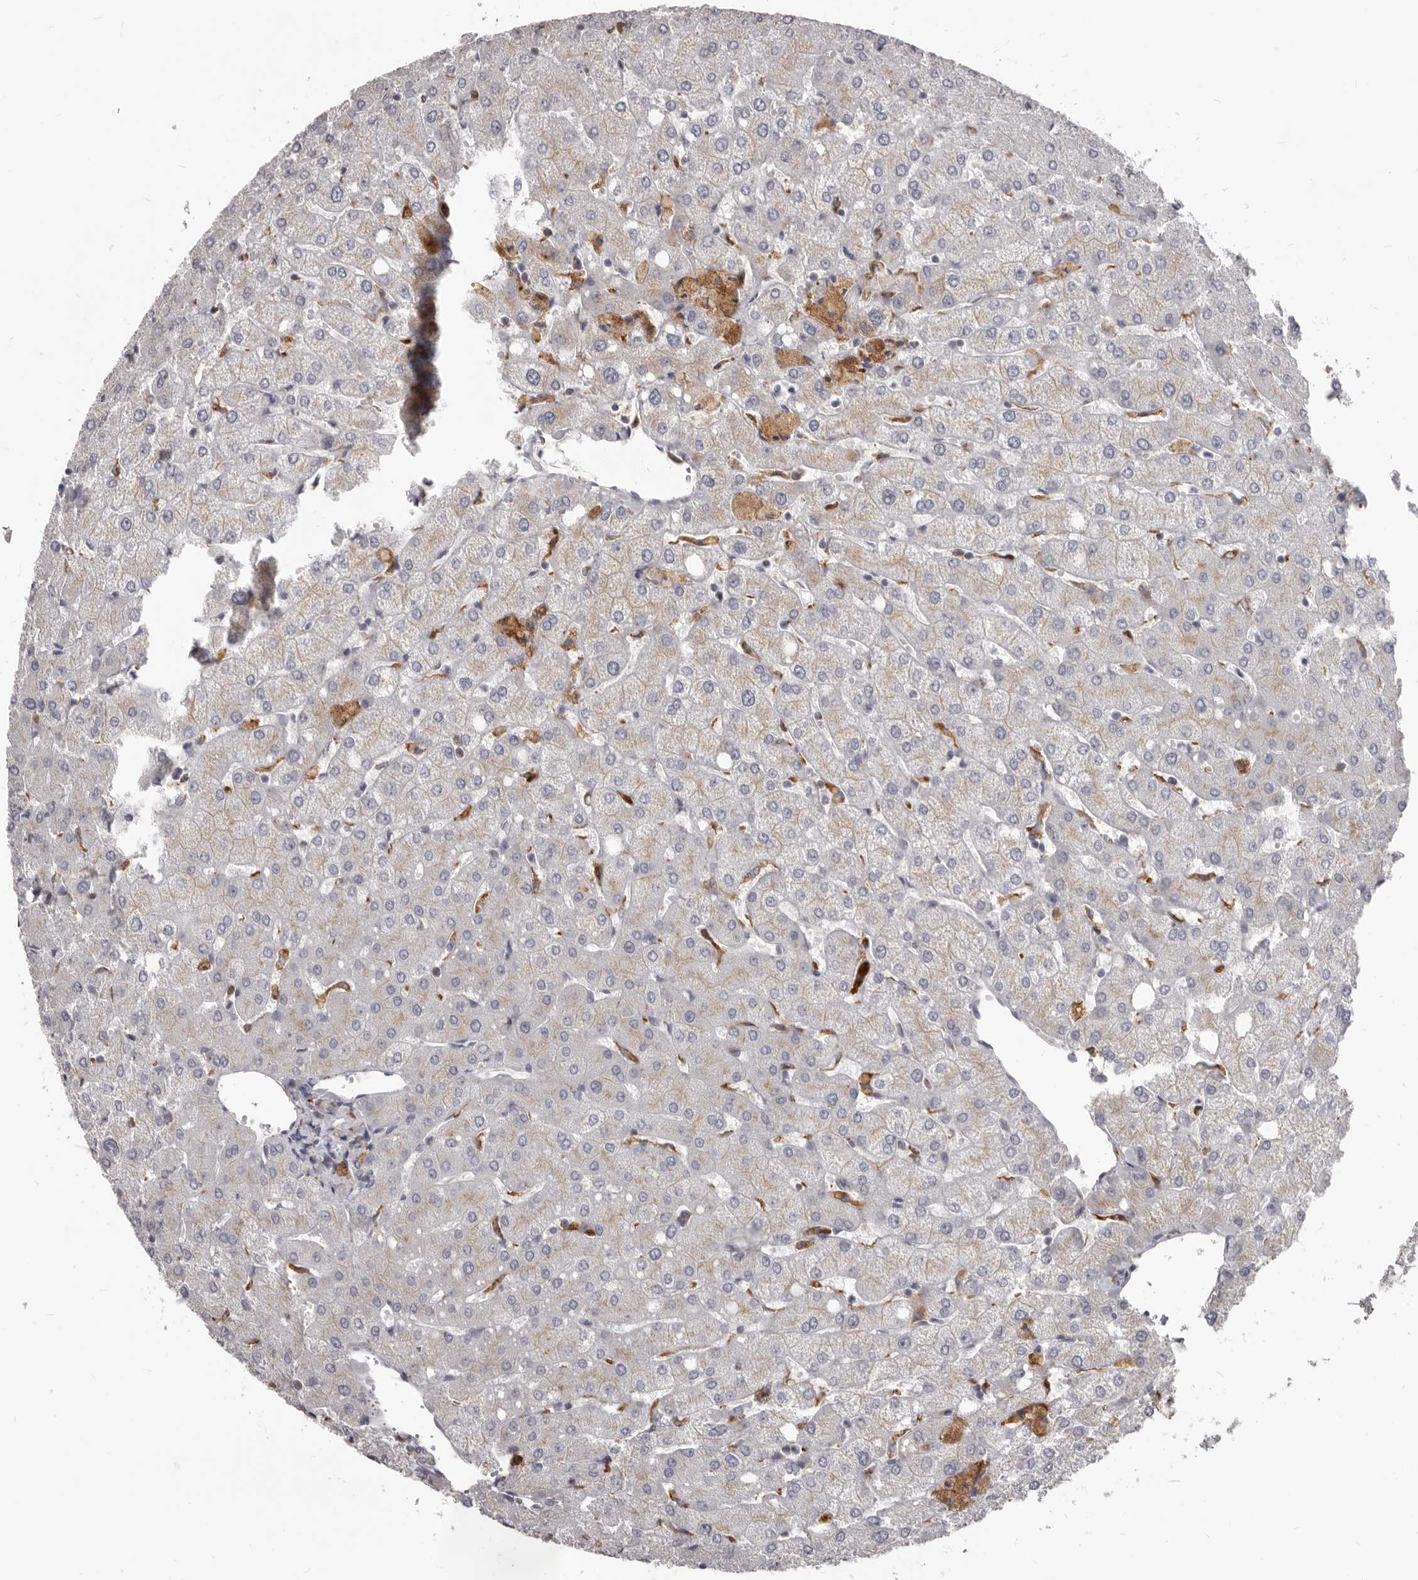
{"staining": {"intensity": "negative", "quantity": "none", "location": "none"}, "tissue": "liver", "cell_type": "Cholangiocytes", "image_type": "normal", "snomed": [{"axis": "morphology", "description": "Normal tissue, NOS"}, {"axis": "topography", "description": "Liver"}], "caption": "DAB immunohistochemical staining of benign human liver shows no significant staining in cholangiocytes.", "gene": "PI4K2A", "patient": {"sex": "female", "age": 54}}